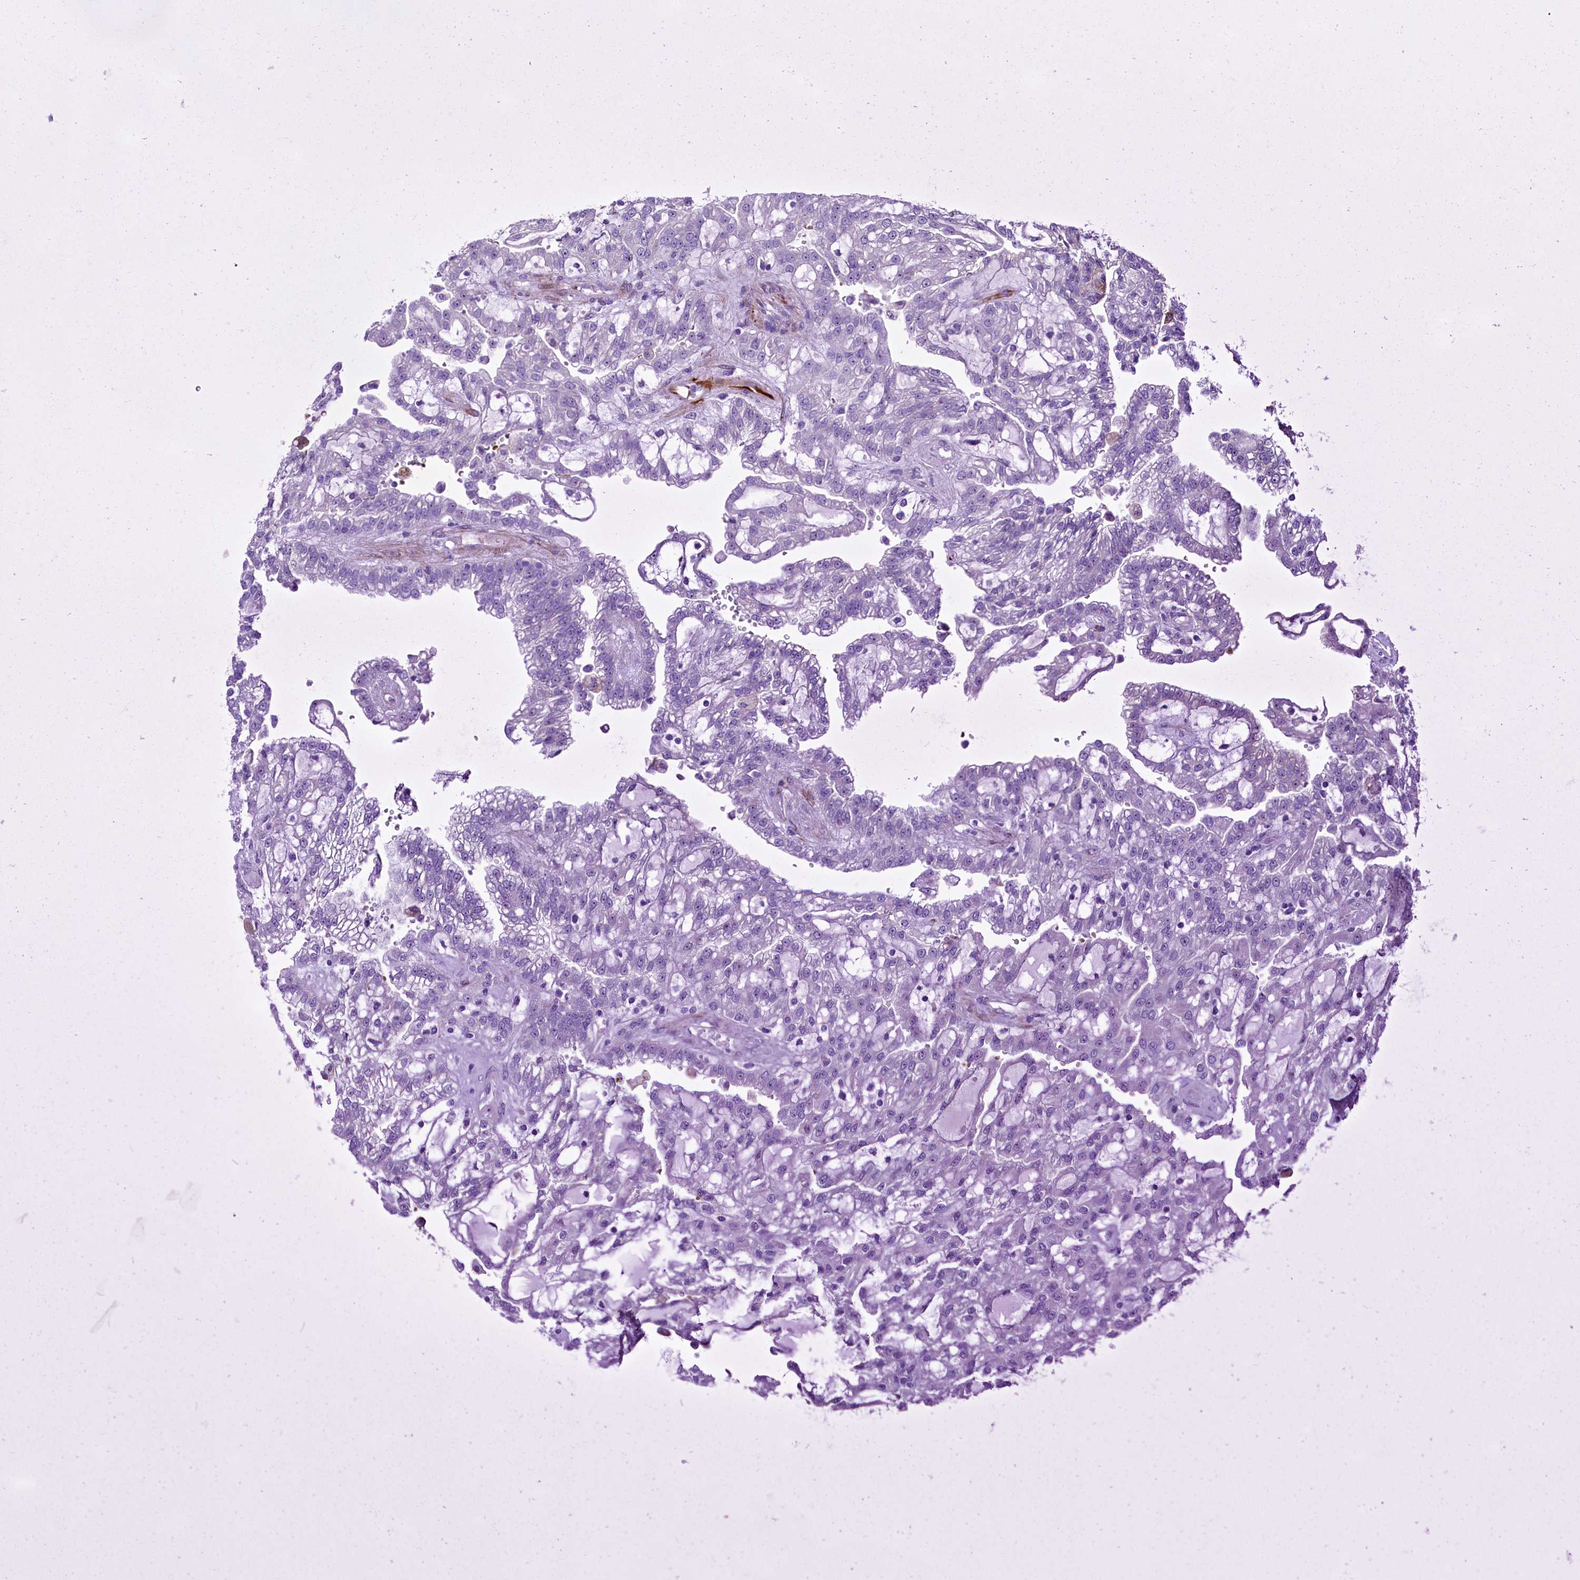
{"staining": {"intensity": "negative", "quantity": "none", "location": "none"}, "tissue": "renal cancer", "cell_type": "Tumor cells", "image_type": "cancer", "snomed": [{"axis": "morphology", "description": "Adenocarcinoma, NOS"}, {"axis": "topography", "description": "Kidney"}], "caption": "Renal cancer (adenocarcinoma) was stained to show a protein in brown. There is no significant staining in tumor cells.", "gene": "SH3TC2", "patient": {"sex": "male", "age": 63}}